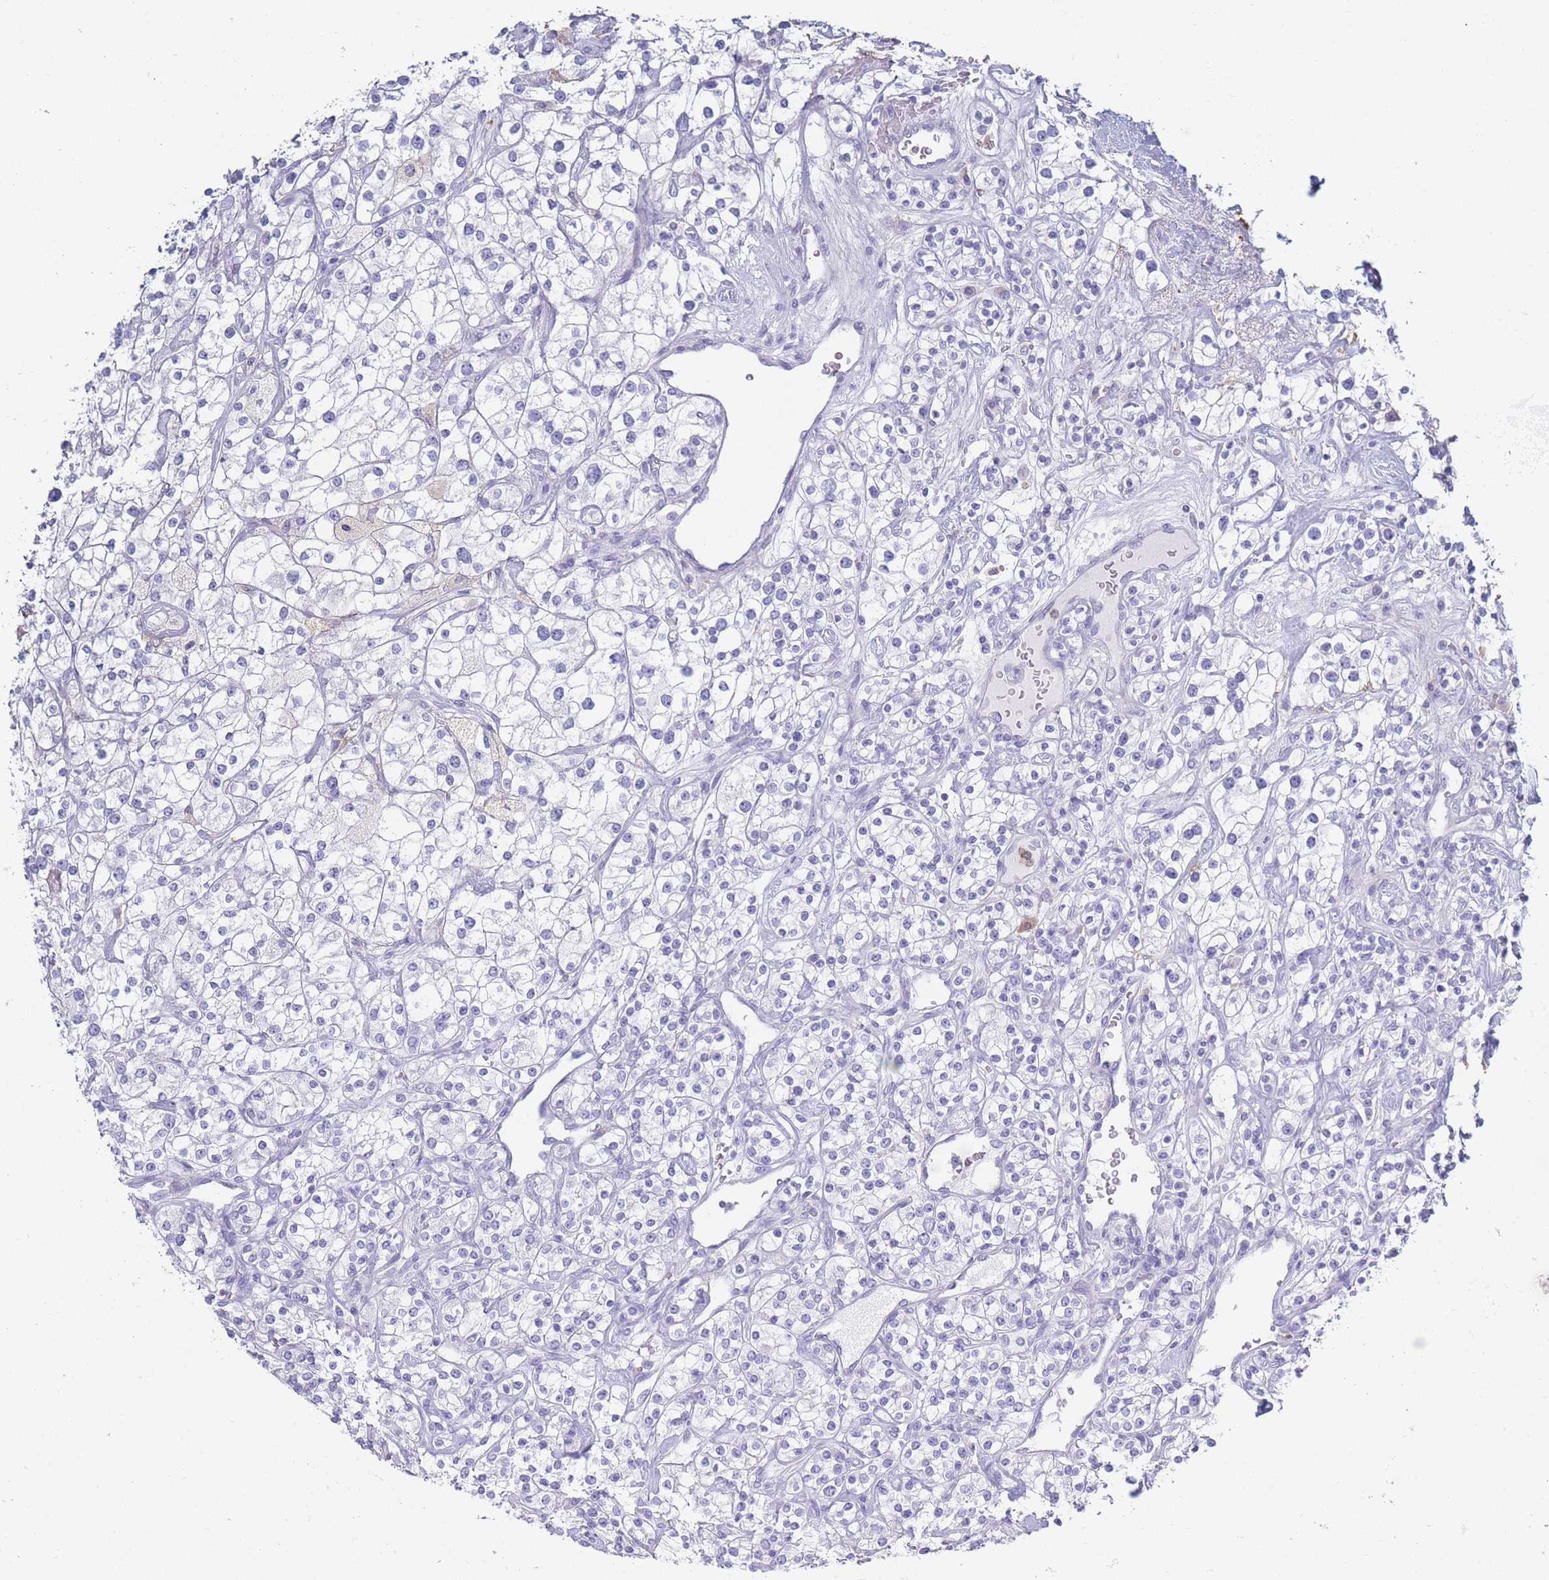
{"staining": {"intensity": "negative", "quantity": "none", "location": "none"}, "tissue": "renal cancer", "cell_type": "Tumor cells", "image_type": "cancer", "snomed": [{"axis": "morphology", "description": "Adenocarcinoma, NOS"}, {"axis": "topography", "description": "Kidney"}], "caption": "Immunohistochemical staining of human adenocarcinoma (renal) demonstrates no significant positivity in tumor cells. (DAB (3,3'-diaminobenzidine) immunohistochemistry (IHC), high magnification).", "gene": "CD37", "patient": {"sex": "male", "age": 77}}